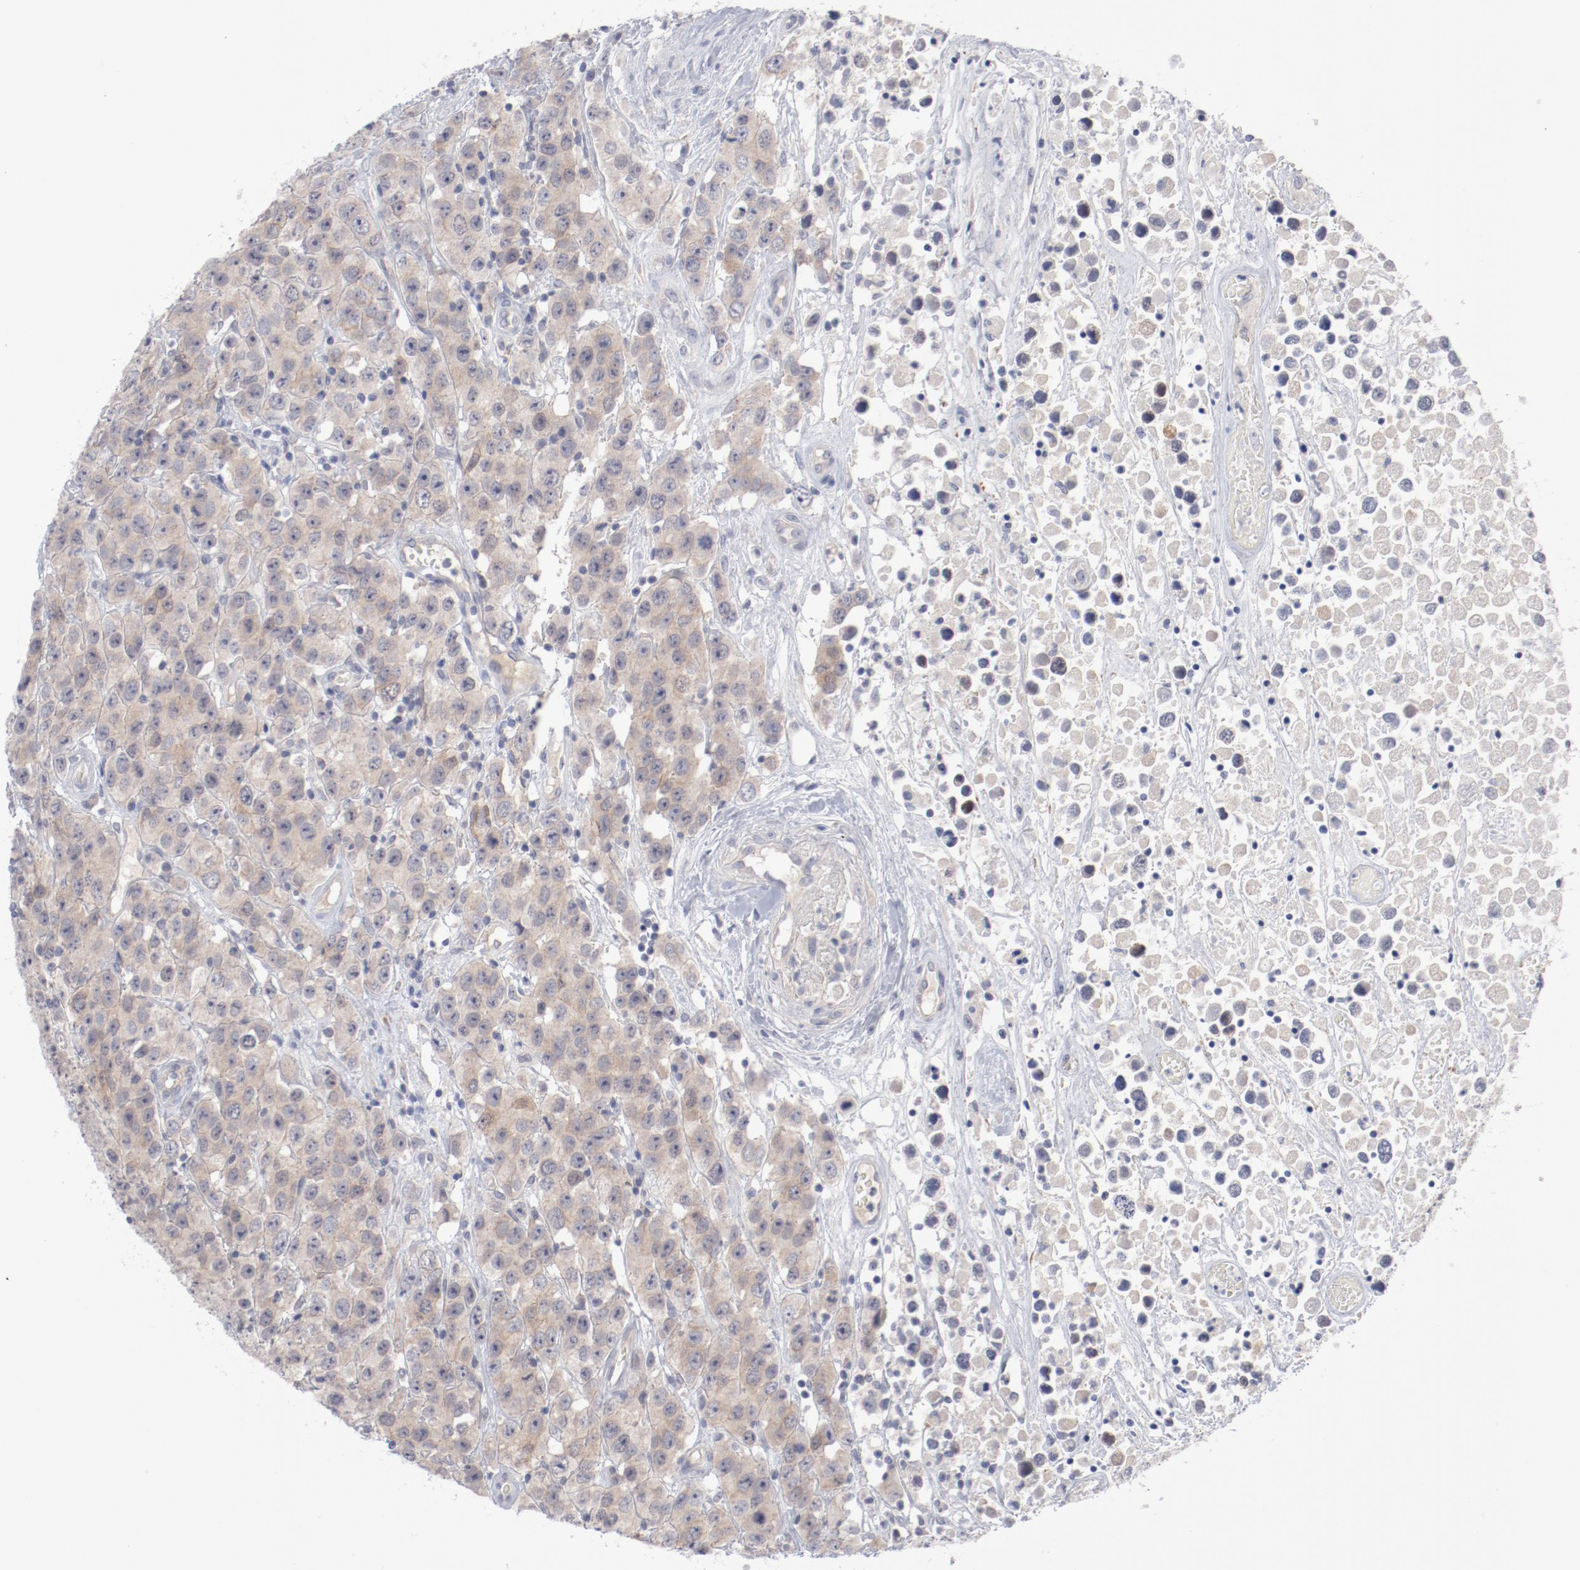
{"staining": {"intensity": "weak", "quantity": "25%-75%", "location": "cytoplasmic/membranous"}, "tissue": "testis cancer", "cell_type": "Tumor cells", "image_type": "cancer", "snomed": [{"axis": "morphology", "description": "Seminoma, NOS"}, {"axis": "topography", "description": "Testis"}], "caption": "Tumor cells reveal low levels of weak cytoplasmic/membranous staining in approximately 25%-75% of cells in testis seminoma.", "gene": "SH3BGR", "patient": {"sex": "male", "age": 52}}